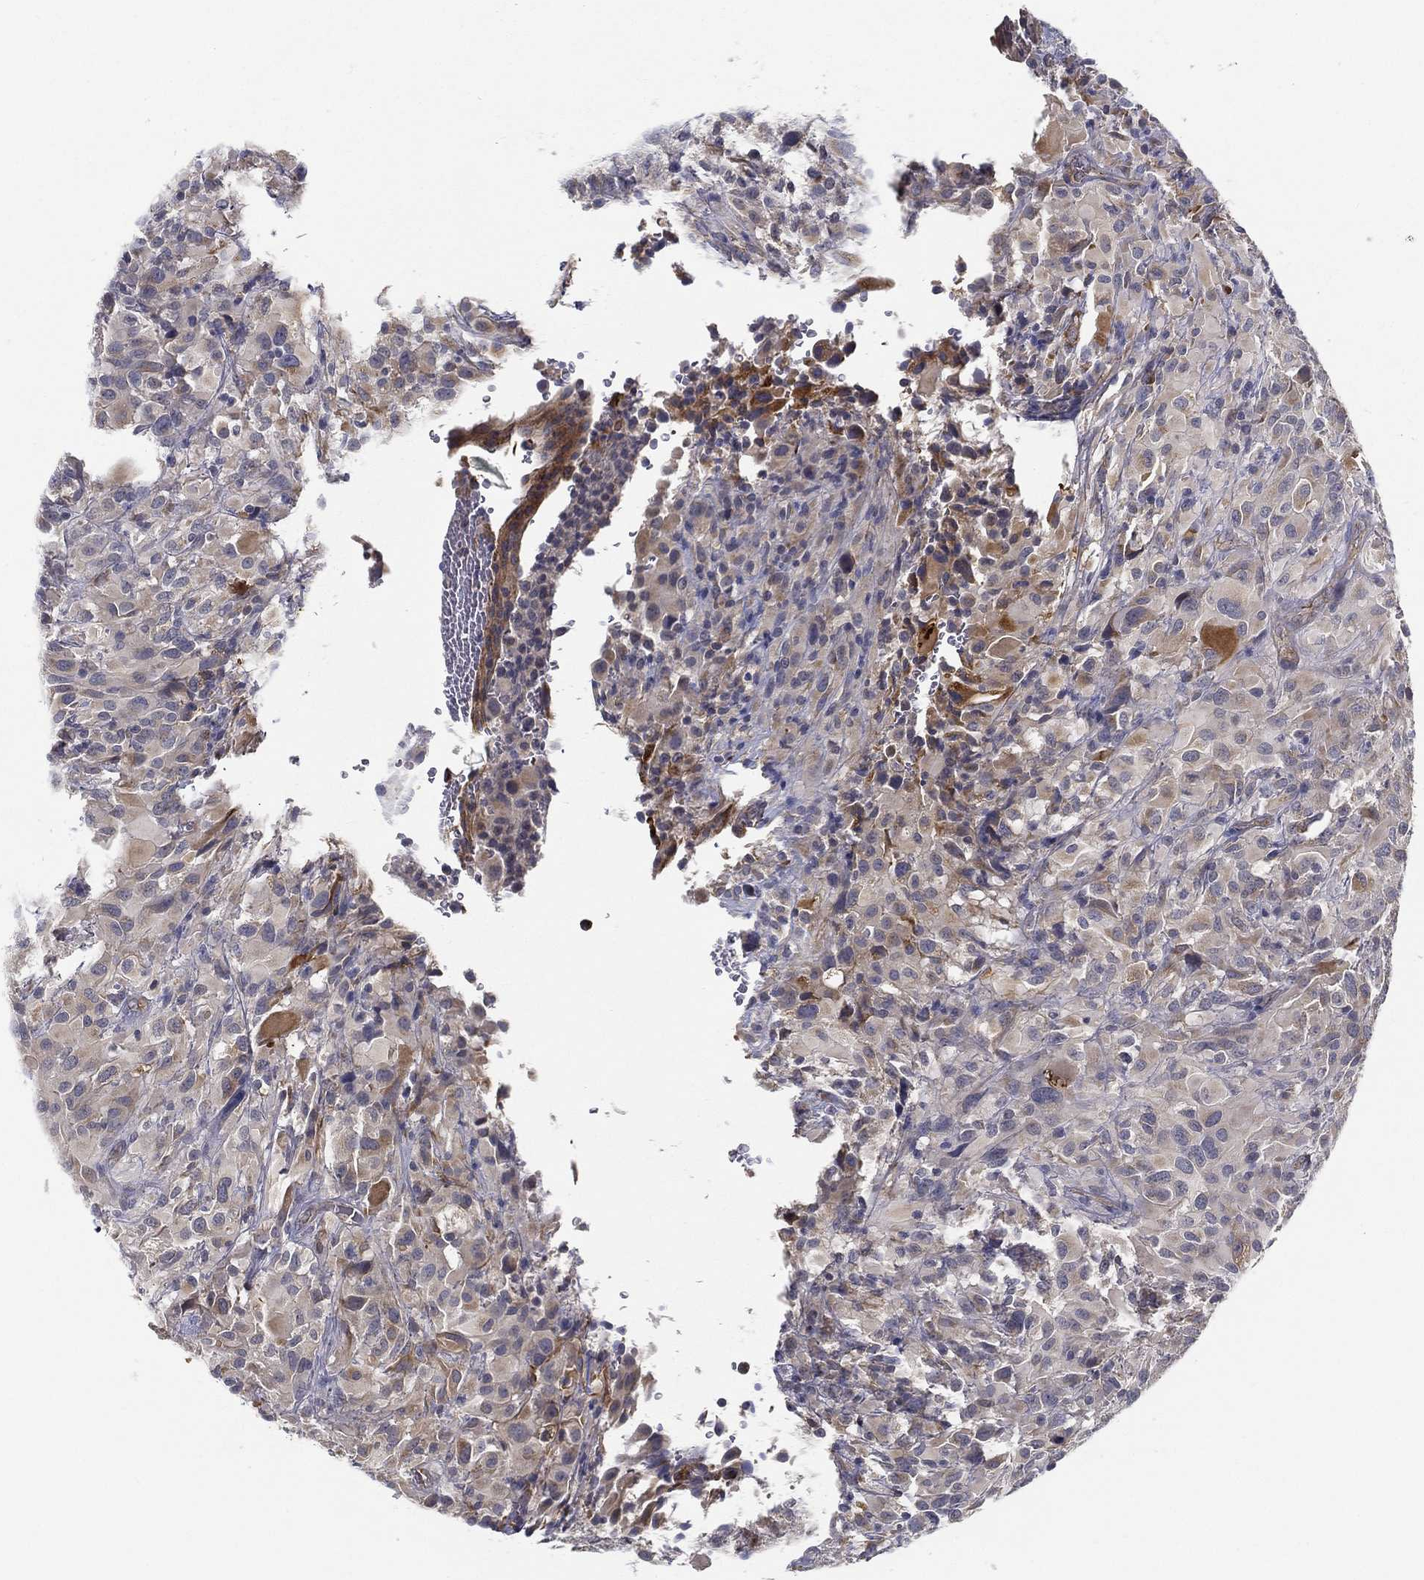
{"staining": {"intensity": "weak", "quantity": "<25%", "location": "cytoplasmic/membranous"}, "tissue": "glioma", "cell_type": "Tumor cells", "image_type": "cancer", "snomed": [{"axis": "morphology", "description": "Glioma, malignant, High grade"}, {"axis": "topography", "description": "Cerebral cortex"}], "caption": "Immunohistochemical staining of human glioma exhibits no significant positivity in tumor cells. (DAB immunohistochemistry (IHC), high magnification).", "gene": "LRRC56", "patient": {"sex": "male", "age": 35}}